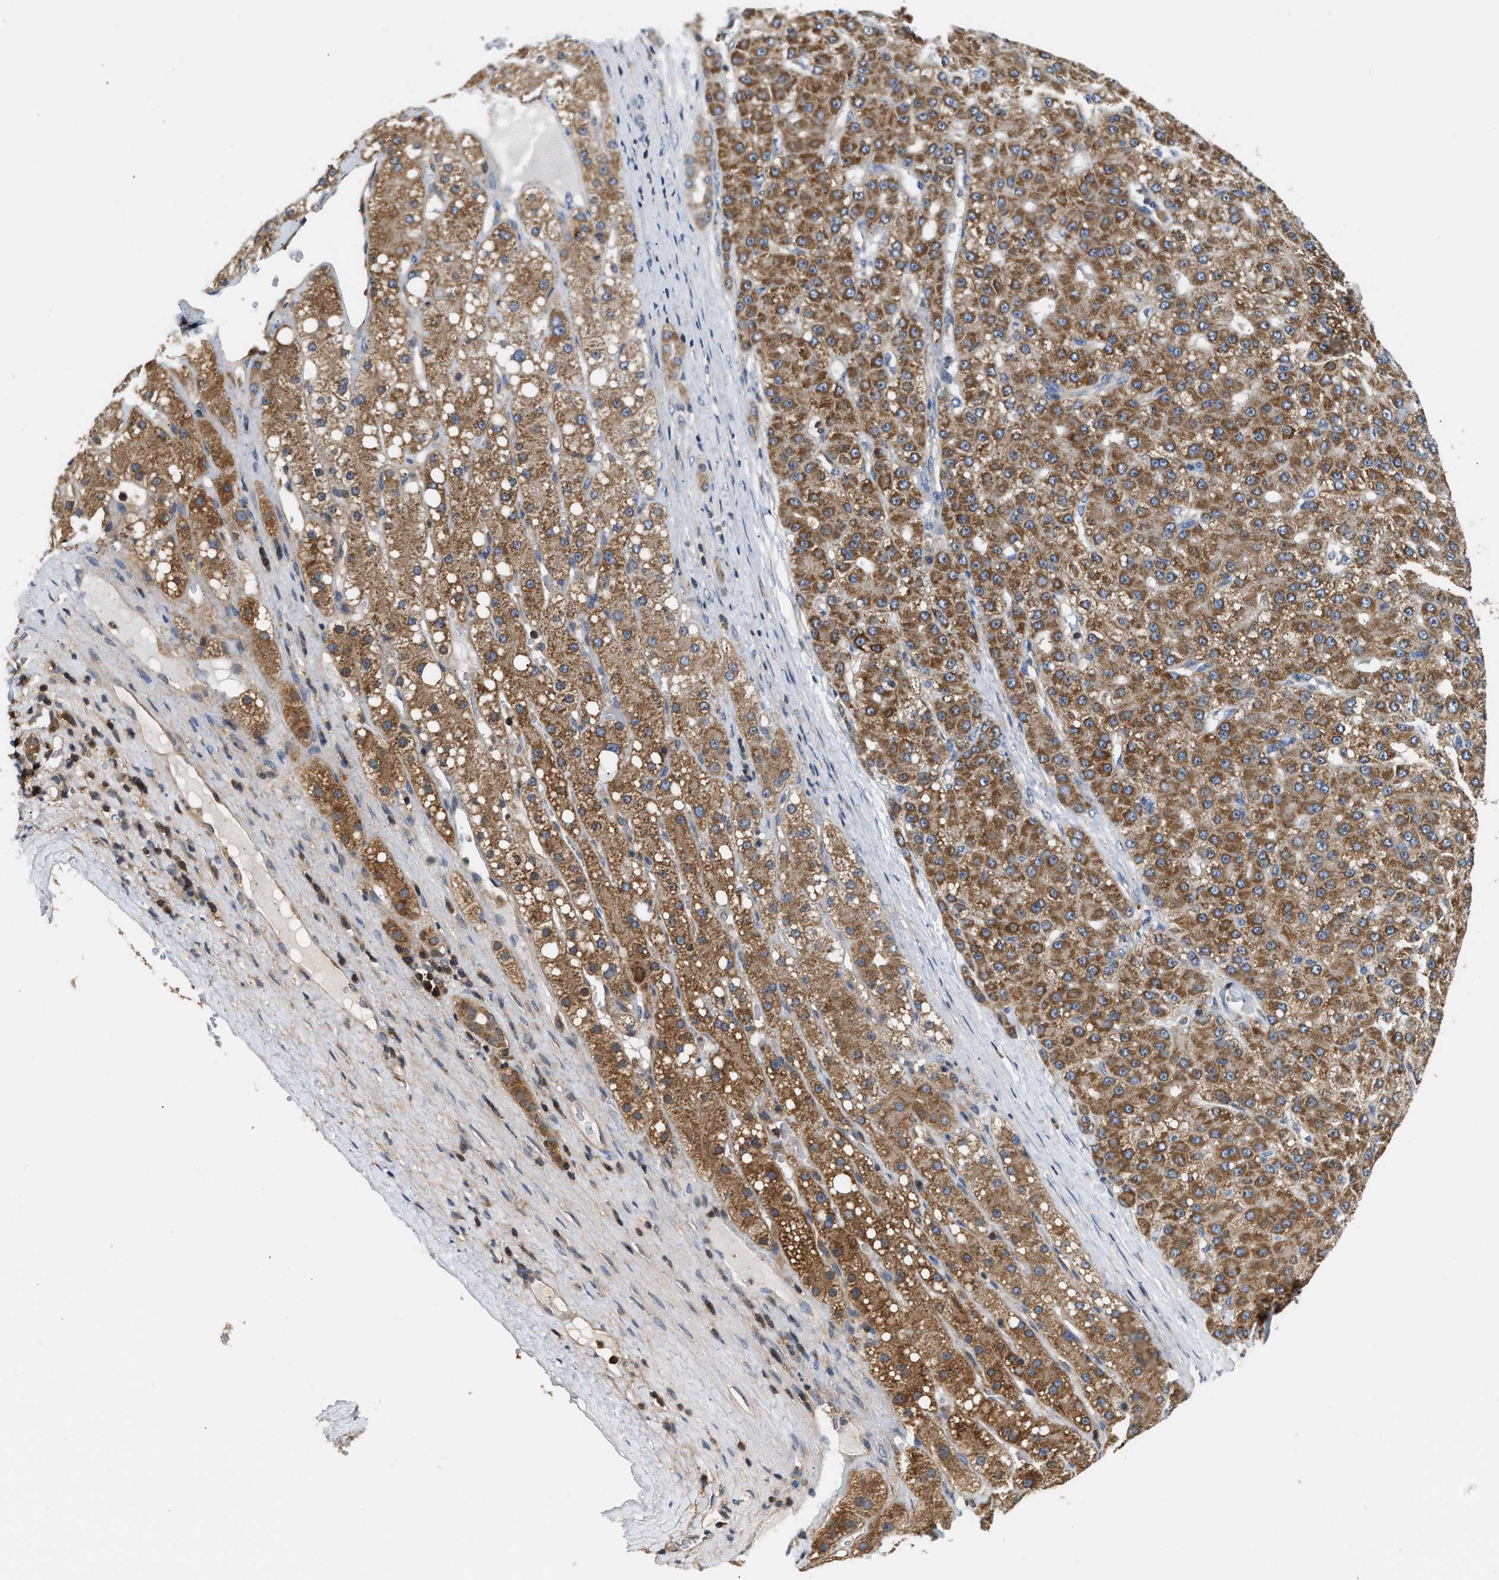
{"staining": {"intensity": "moderate", "quantity": ">75%", "location": "cytoplasmic/membranous"}, "tissue": "liver cancer", "cell_type": "Tumor cells", "image_type": "cancer", "snomed": [{"axis": "morphology", "description": "Carcinoma, Hepatocellular, NOS"}, {"axis": "topography", "description": "Liver"}], "caption": "Liver cancer (hepatocellular carcinoma) stained for a protein (brown) displays moderate cytoplasmic/membranous positive staining in approximately >75% of tumor cells.", "gene": "CCM2", "patient": {"sex": "male", "age": 67}}